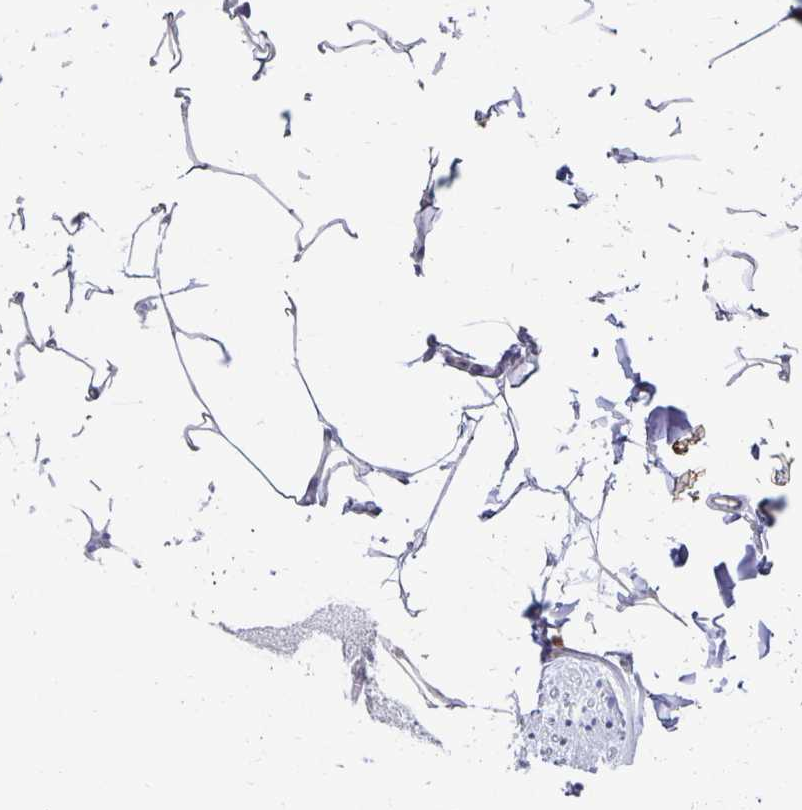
{"staining": {"intensity": "negative", "quantity": "none", "location": "none"}, "tissue": "adipose tissue", "cell_type": "Adipocytes", "image_type": "normal", "snomed": [{"axis": "morphology", "description": "Normal tissue, NOS"}, {"axis": "topography", "description": "Skin"}, {"axis": "topography", "description": "Peripheral nerve tissue"}], "caption": "A high-resolution image shows IHC staining of unremarkable adipose tissue, which displays no significant expression in adipocytes.", "gene": "CDKN2B", "patient": {"sex": "female", "age": 45}}